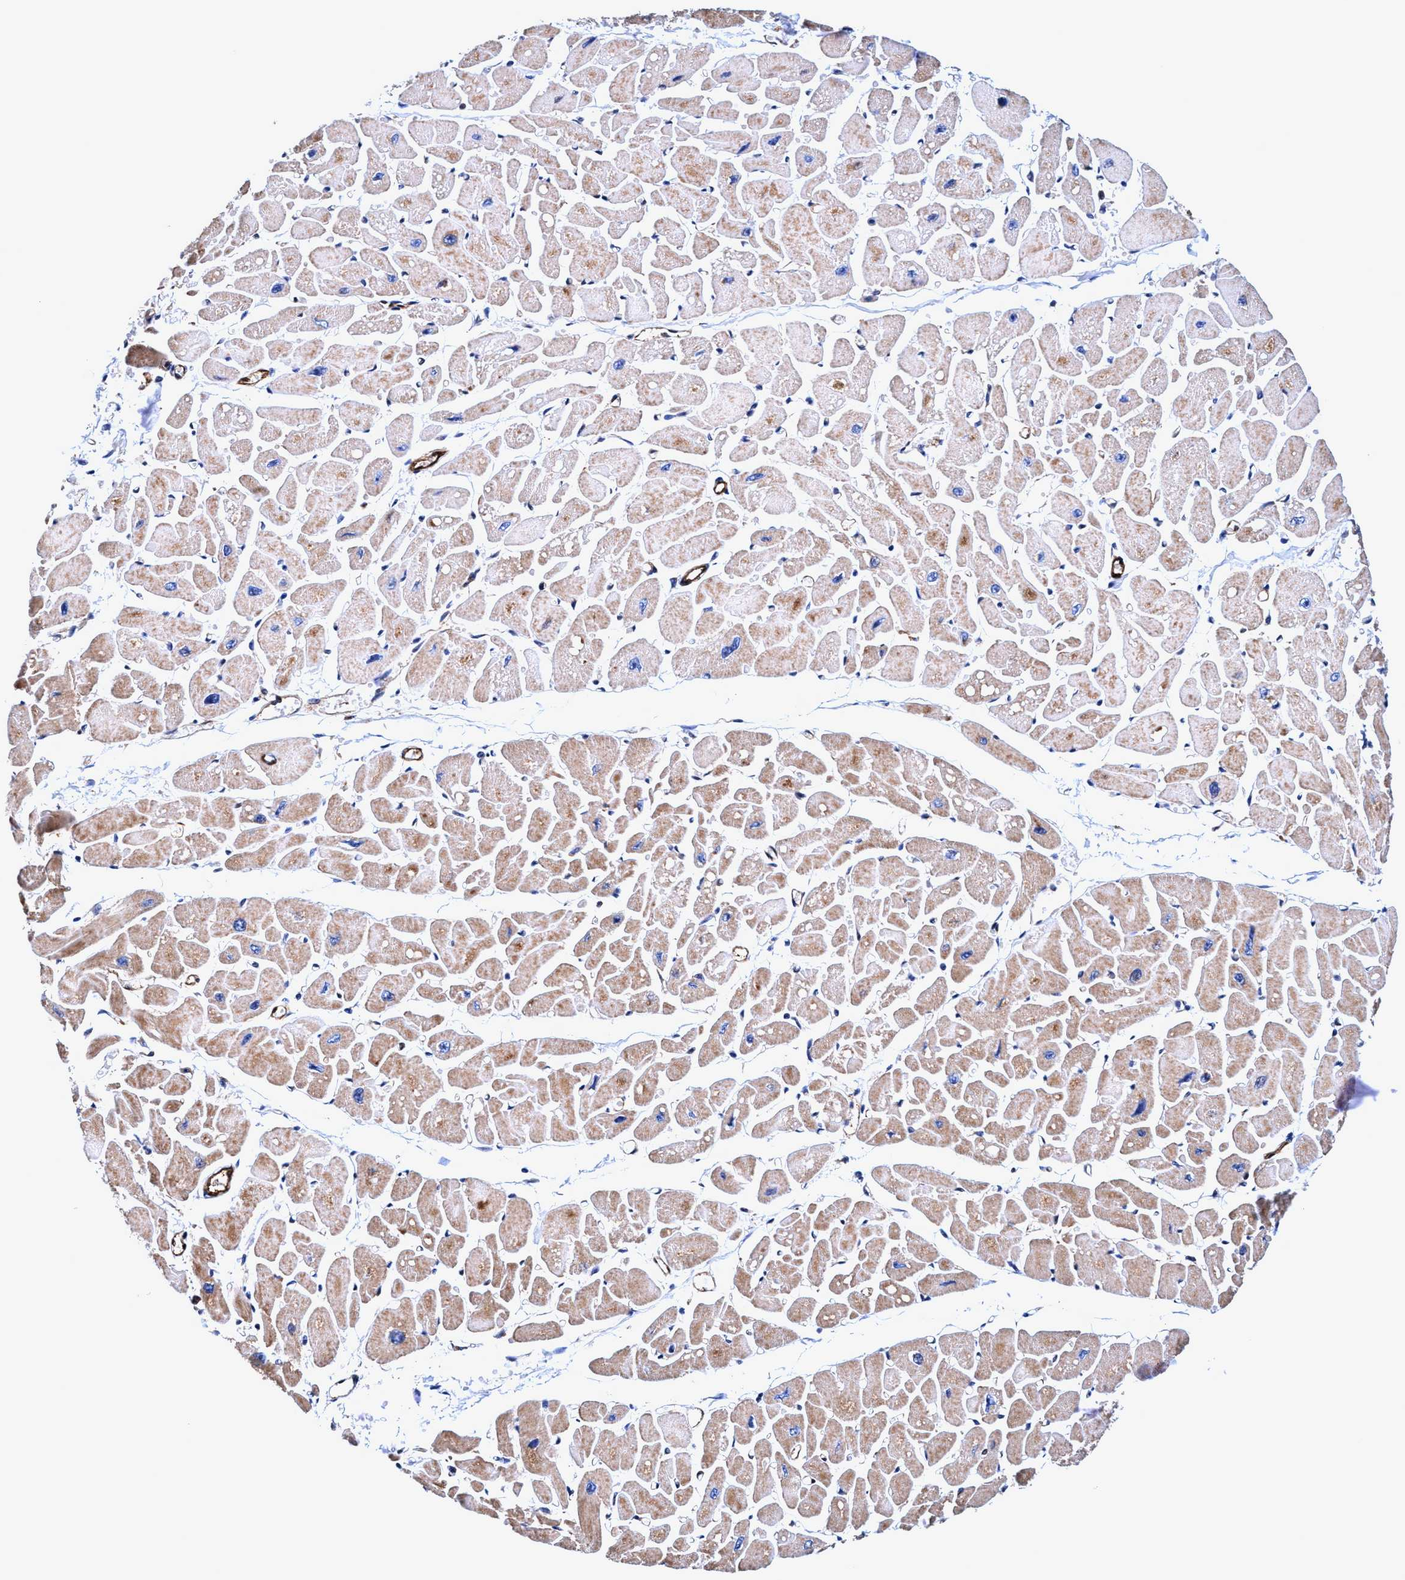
{"staining": {"intensity": "weak", "quantity": ">75%", "location": "cytoplasmic/membranous"}, "tissue": "heart muscle", "cell_type": "Cardiomyocytes", "image_type": "normal", "snomed": [{"axis": "morphology", "description": "Normal tissue, NOS"}, {"axis": "topography", "description": "Heart"}], "caption": "Immunohistochemical staining of normal heart muscle shows weak cytoplasmic/membranous protein positivity in approximately >75% of cardiomyocytes.", "gene": "UBALD2", "patient": {"sex": "female", "age": 54}}